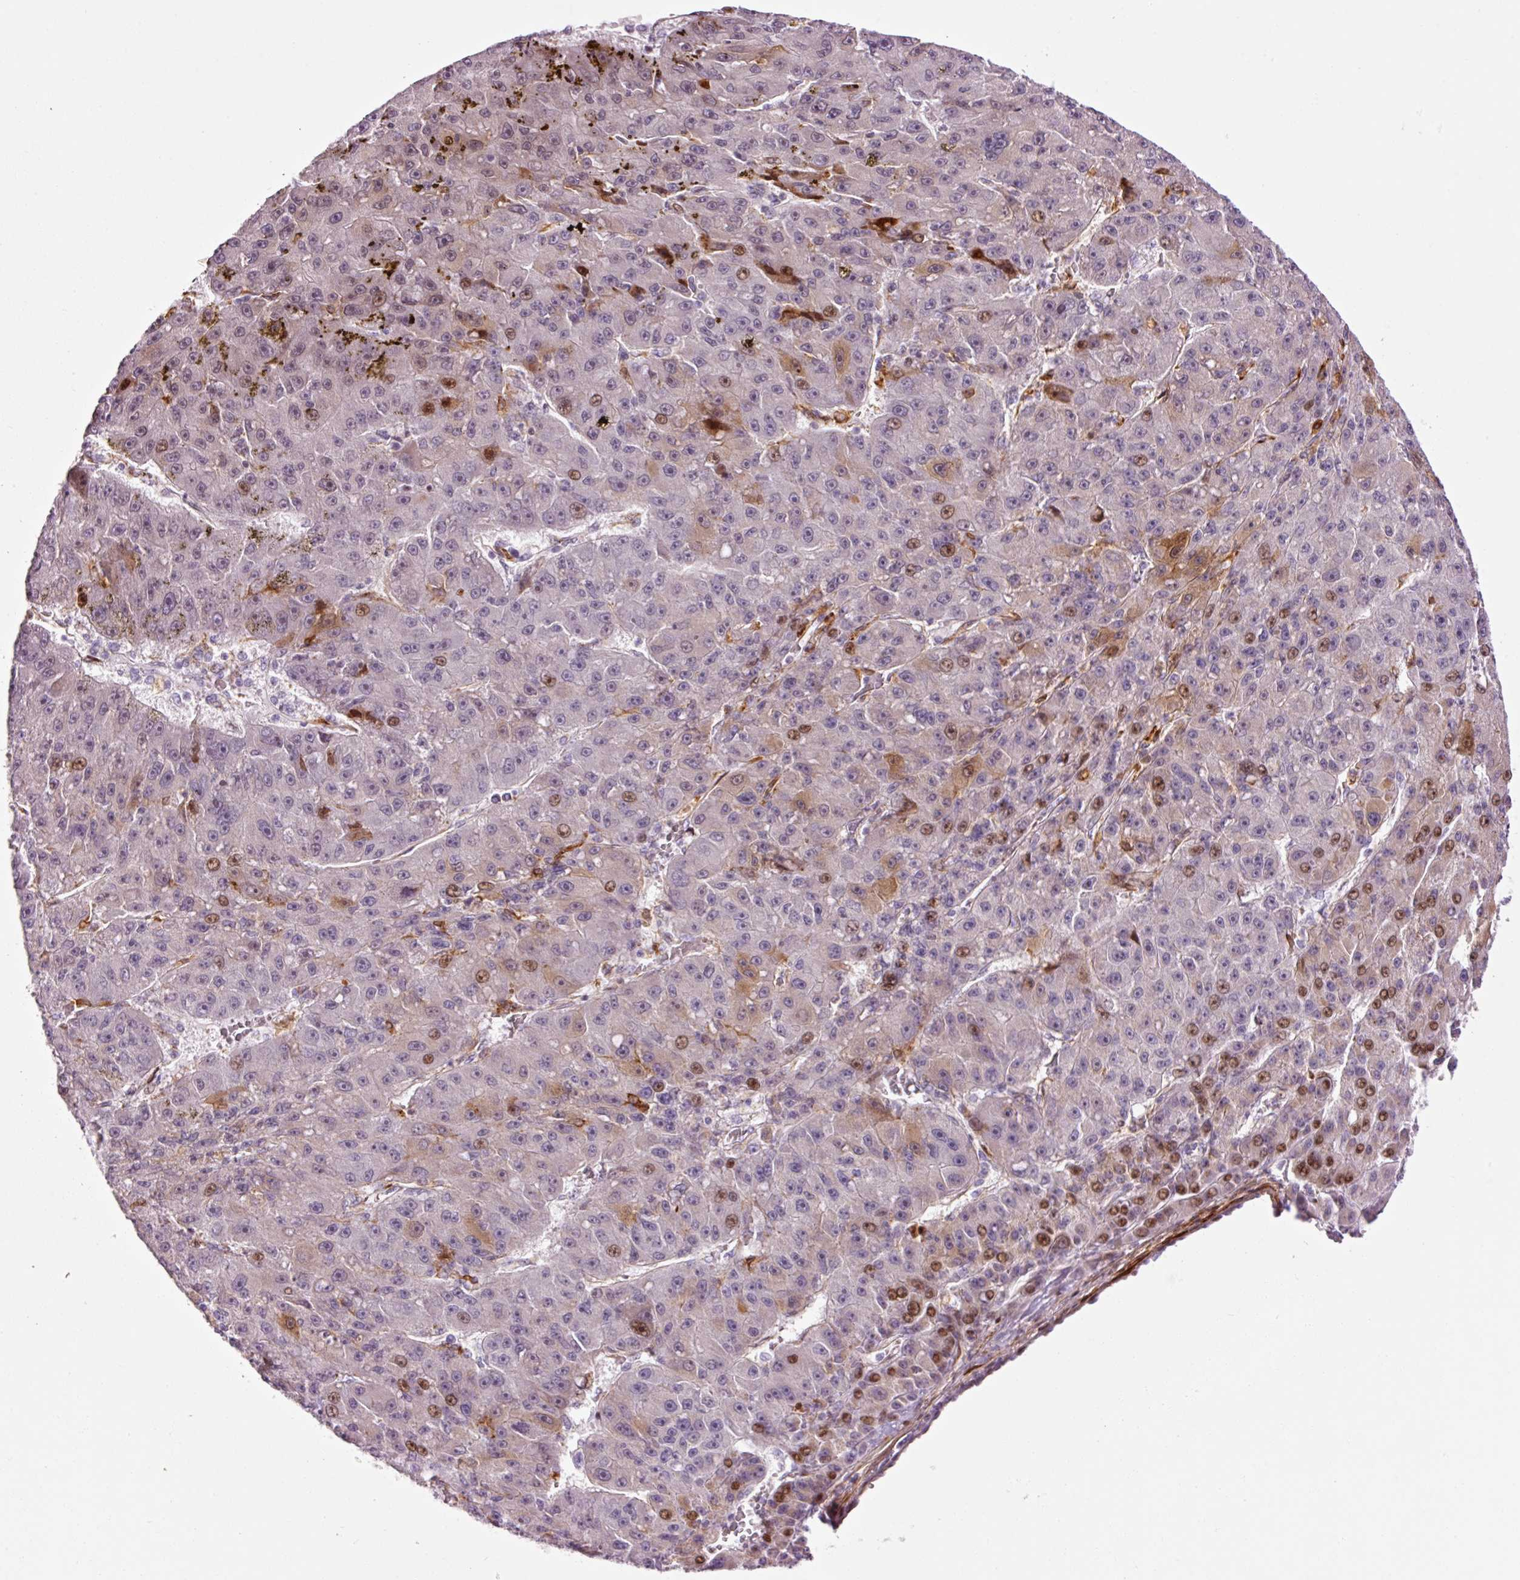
{"staining": {"intensity": "moderate", "quantity": "<25%", "location": "cytoplasmic/membranous,nuclear"}, "tissue": "liver cancer", "cell_type": "Tumor cells", "image_type": "cancer", "snomed": [{"axis": "morphology", "description": "Carcinoma, Hepatocellular, NOS"}, {"axis": "topography", "description": "Liver"}], "caption": "The immunohistochemical stain highlights moderate cytoplasmic/membranous and nuclear staining in tumor cells of liver hepatocellular carcinoma tissue. (Brightfield microscopy of DAB IHC at high magnification).", "gene": "ANKRD20A1", "patient": {"sex": "male", "age": 67}}